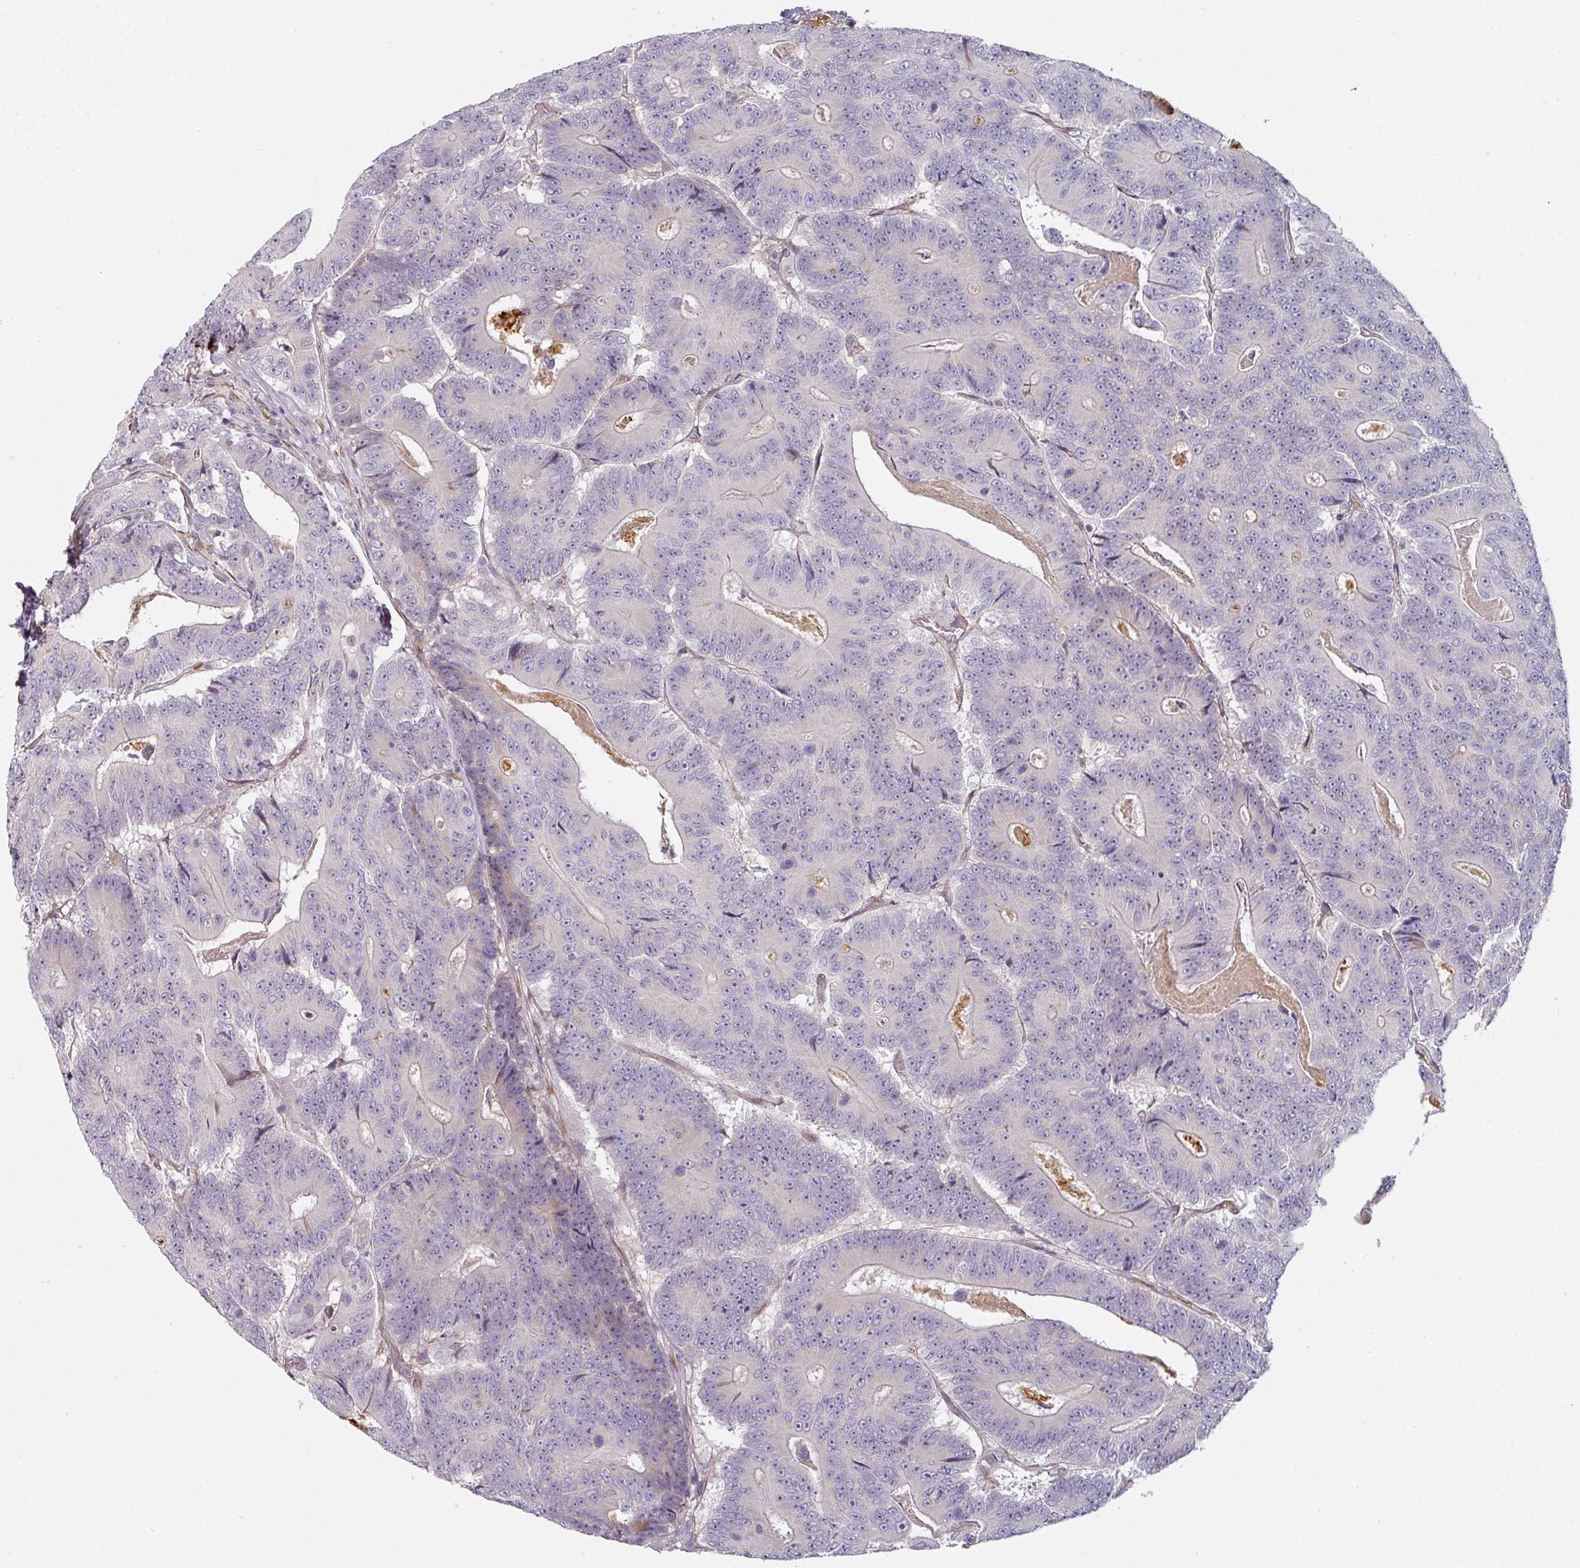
{"staining": {"intensity": "negative", "quantity": "none", "location": "none"}, "tissue": "colorectal cancer", "cell_type": "Tumor cells", "image_type": "cancer", "snomed": [{"axis": "morphology", "description": "Adenocarcinoma, NOS"}, {"axis": "topography", "description": "Colon"}], "caption": "High magnification brightfield microscopy of adenocarcinoma (colorectal) stained with DAB (brown) and counterstained with hematoxylin (blue): tumor cells show no significant expression. (Stains: DAB immunohistochemistry (IHC) with hematoxylin counter stain, Microscopy: brightfield microscopy at high magnification).", "gene": "CEP78", "patient": {"sex": "male", "age": 83}}